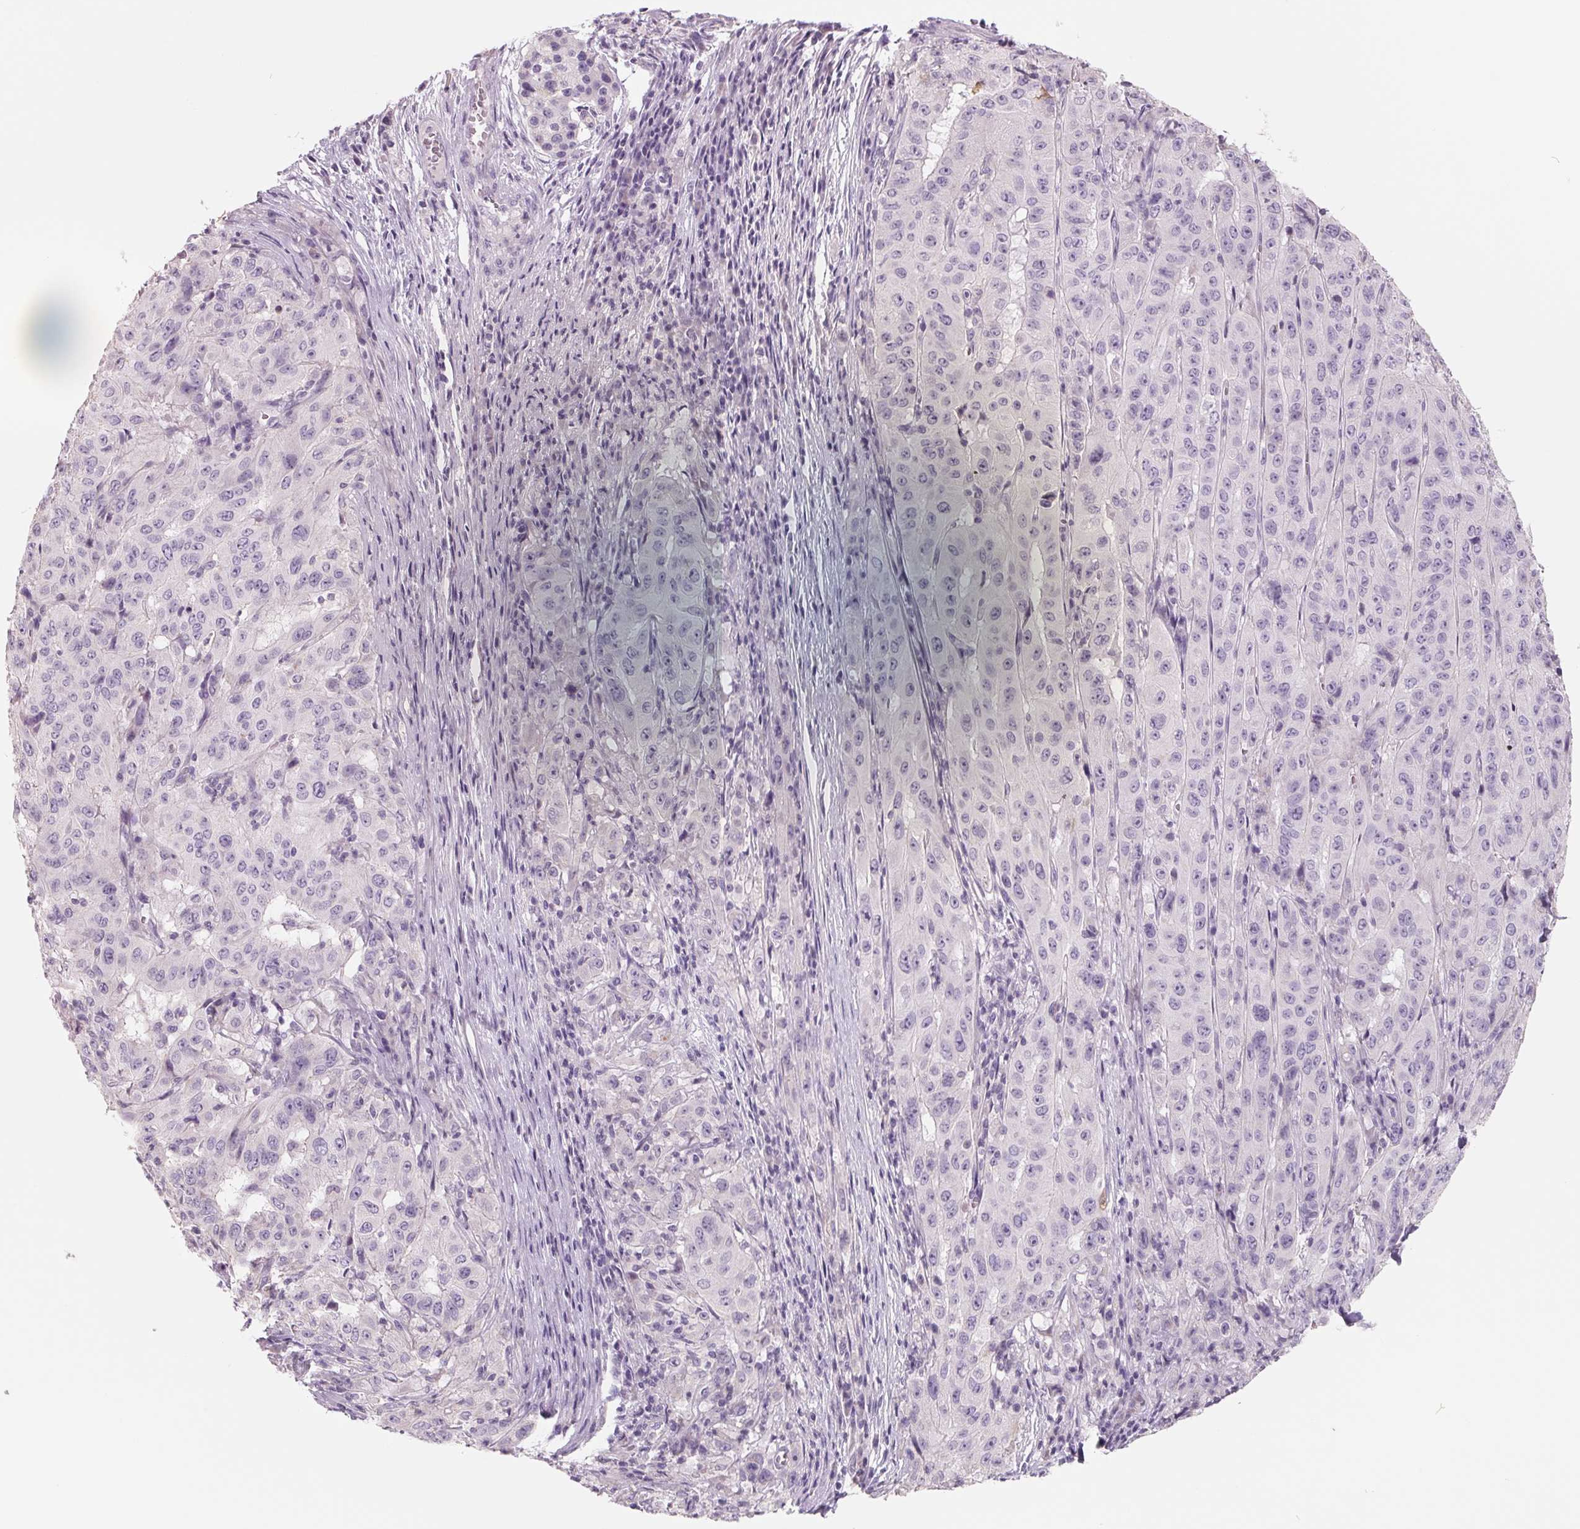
{"staining": {"intensity": "negative", "quantity": "none", "location": "none"}, "tissue": "pancreatic cancer", "cell_type": "Tumor cells", "image_type": "cancer", "snomed": [{"axis": "morphology", "description": "Adenocarcinoma, NOS"}, {"axis": "topography", "description": "Pancreas"}], "caption": "DAB (3,3'-diaminobenzidine) immunohistochemical staining of pancreatic cancer (adenocarcinoma) shows no significant staining in tumor cells. Nuclei are stained in blue.", "gene": "FTCD", "patient": {"sex": "male", "age": 63}}